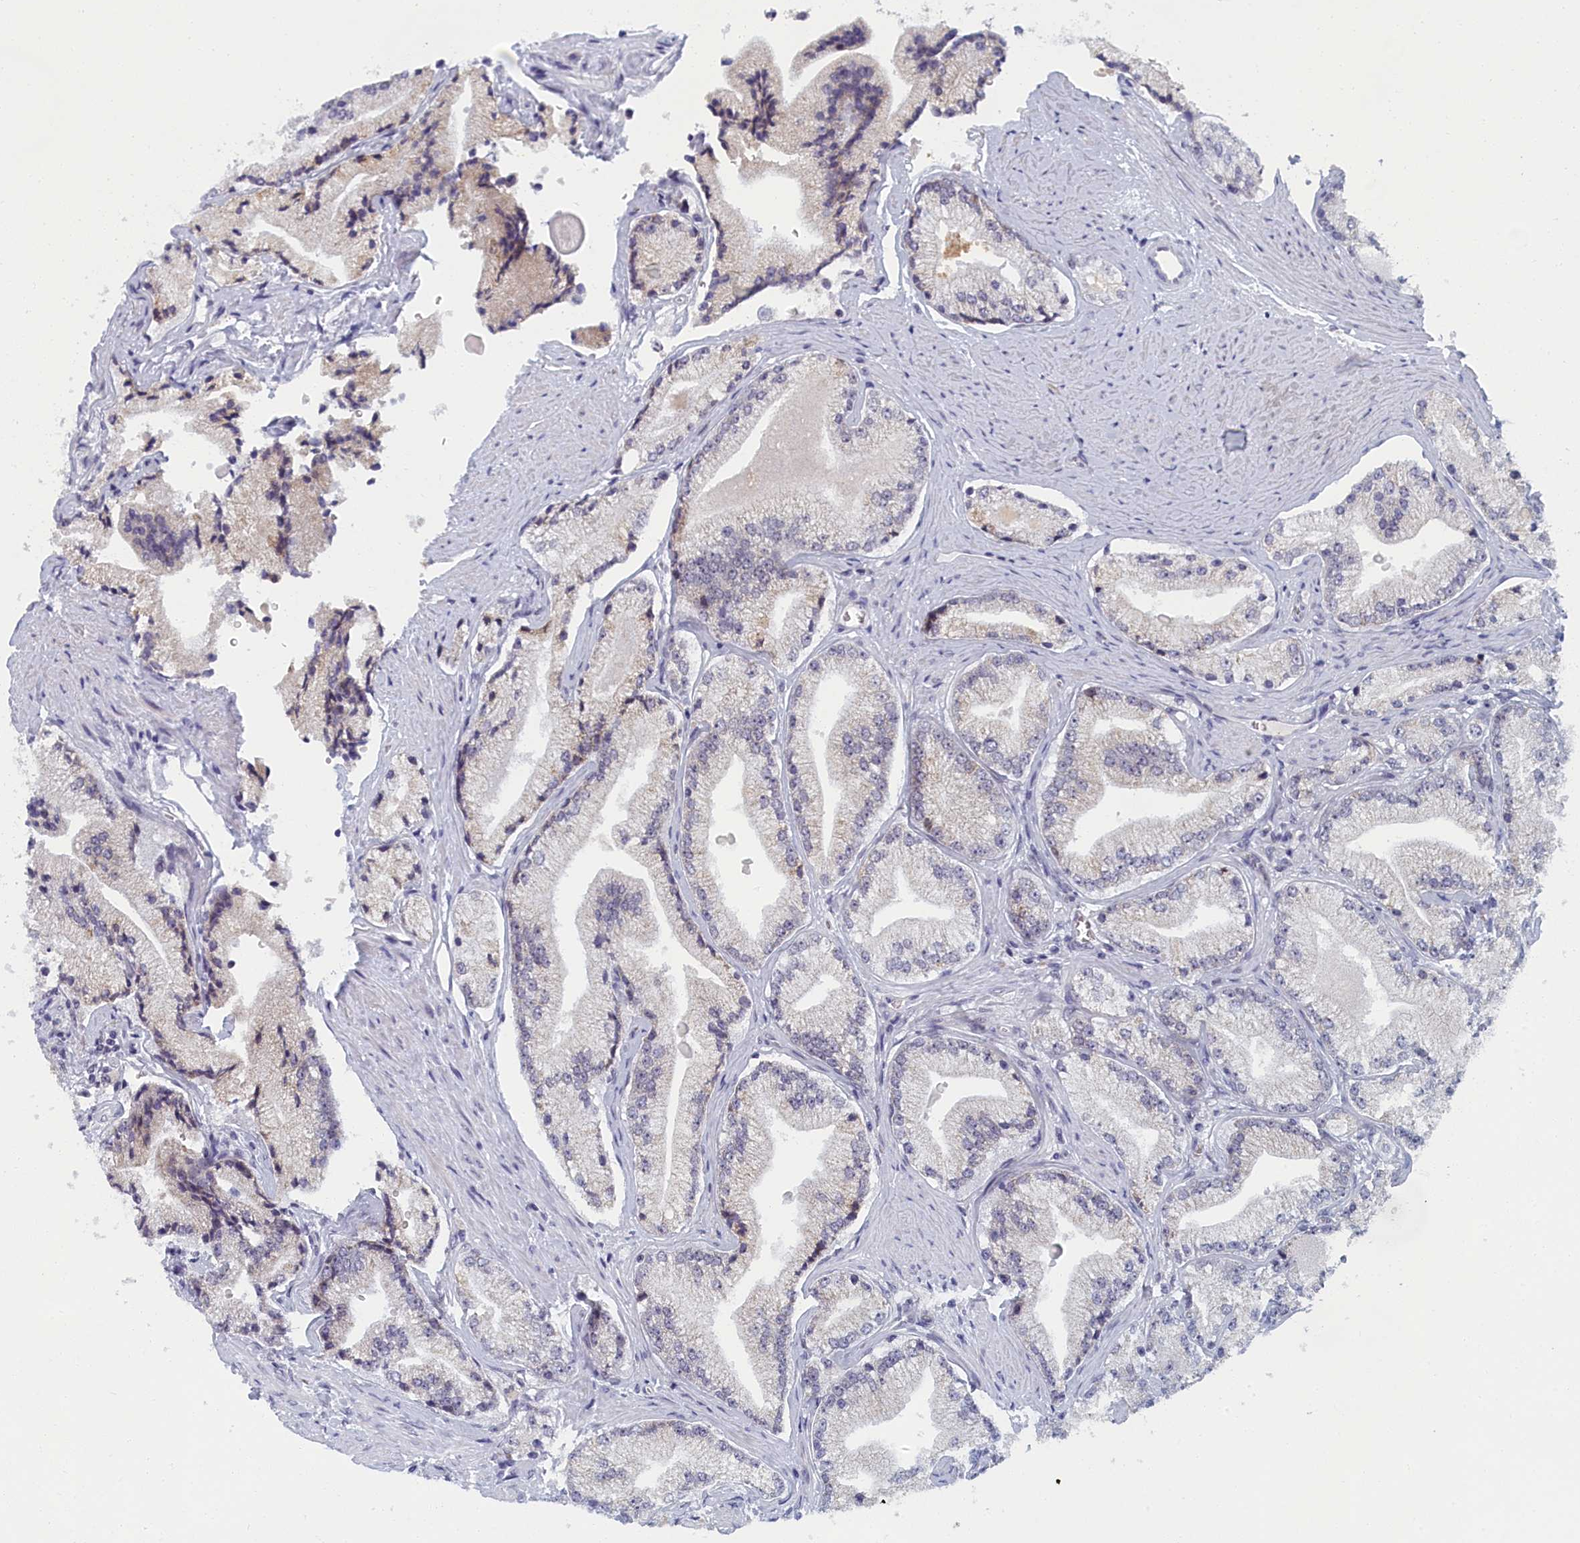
{"staining": {"intensity": "negative", "quantity": "none", "location": "none"}, "tissue": "prostate cancer", "cell_type": "Tumor cells", "image_type": "cancer", "snomed": [{"axis": "morphology", "description": "Adenocarcinoma, High grade"}, {"axis": "topography", "description": "Prostate"}], "caption": "Protein analysis of prostate cancer demonstrates no significant expression in tumor cells.", "gene": "DNAJC17", "patient": {"sex": "male", "age": 67}}